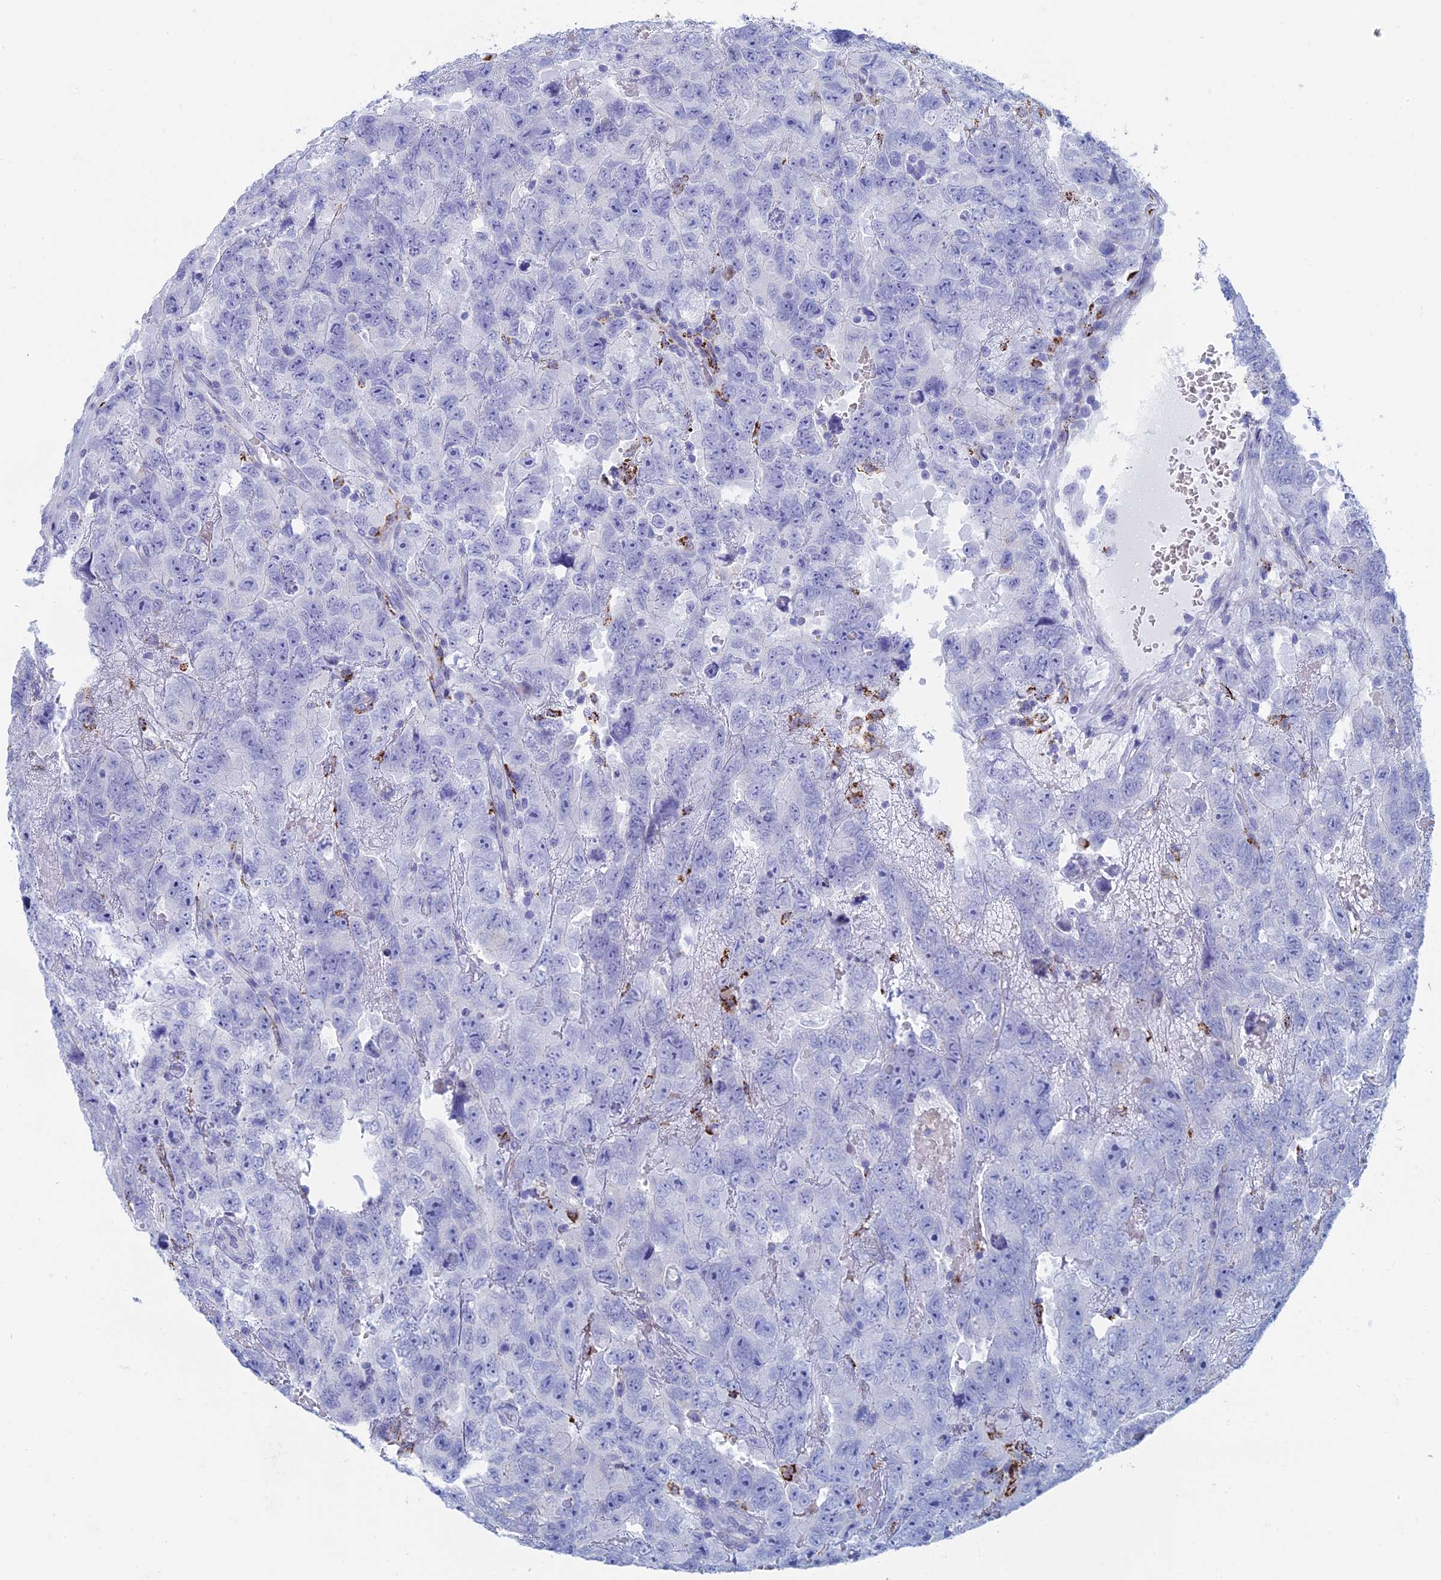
{"staining": {"intensity": "negative", "quantity": "none", "location": "none"}, "tissue": "testis cancer", "cell_type": "Tumor cells", "image_type": "cancer", "snomed": [{"axis": "morphology", "description": "Carcinoma, Embryonal, NOS"}, {"axis": "topography", "description": "Testis"}], "caption": "Immunohistochemical staining of human embryonal carcinoma (testis) shows no significant positivity in tumor cells.", "gene": "ALMS1", "patient": {"sex": "male", "age": 45}}